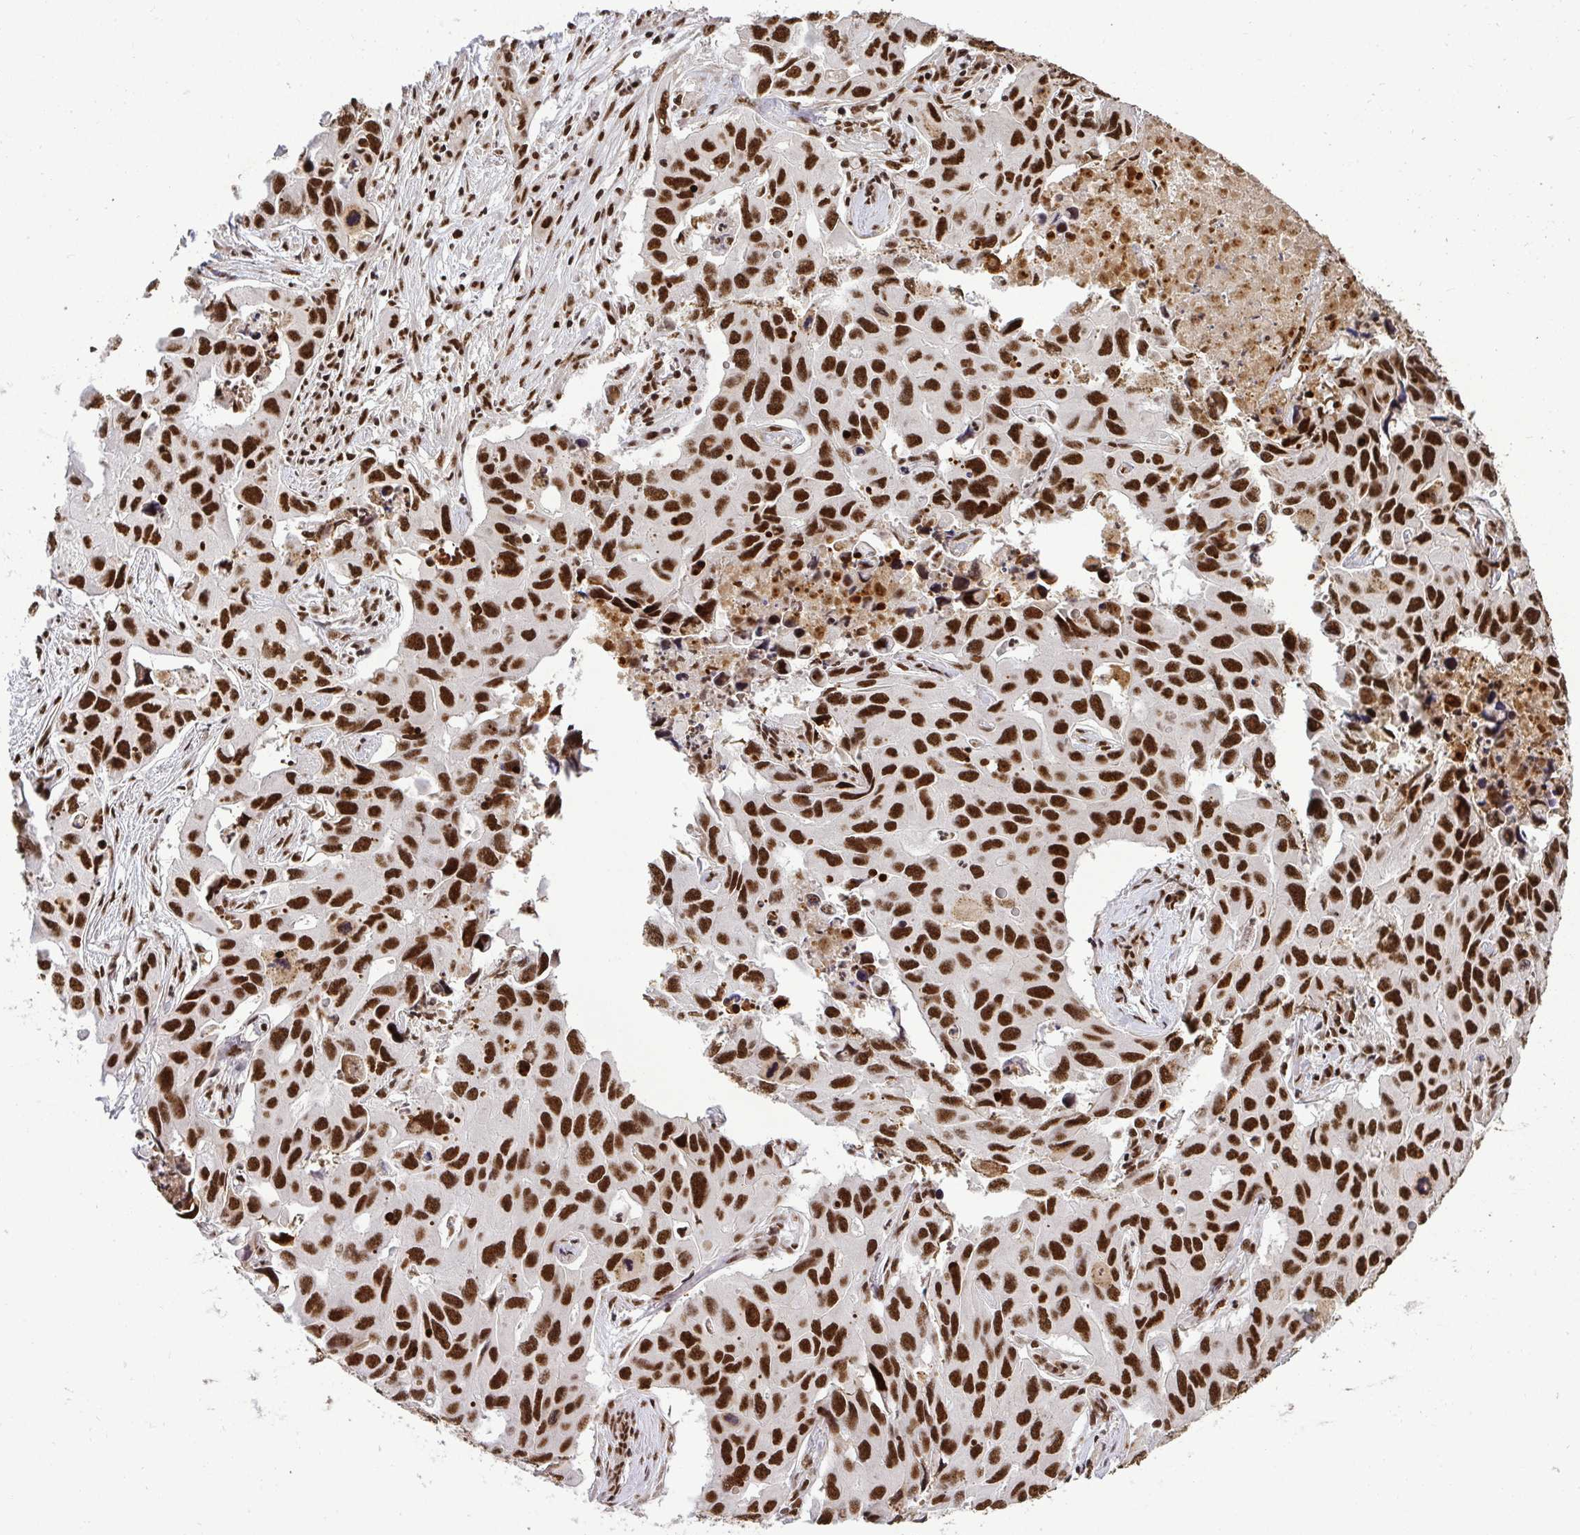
{"staining": {"intensity": "strong", "quantity": ">75%", "location": "nuclear"}, "tissue": "lung cancer", "cell_type": "Tumor cells", "image_type": "cancer", "snomed": [{"axis": "morphology", "description": "Adenocarcinoma, NOS"}, {"axis": "topography", "description": "Lung"}], "caption": "This histopathology image displays immunohistochemistry staining of adenocarcinoma (lung), with high strong nuclear staining in approximately >75% of tumor cells.", "gene": "U2AF1", "patient": {"sex": "male", "age": 64}}